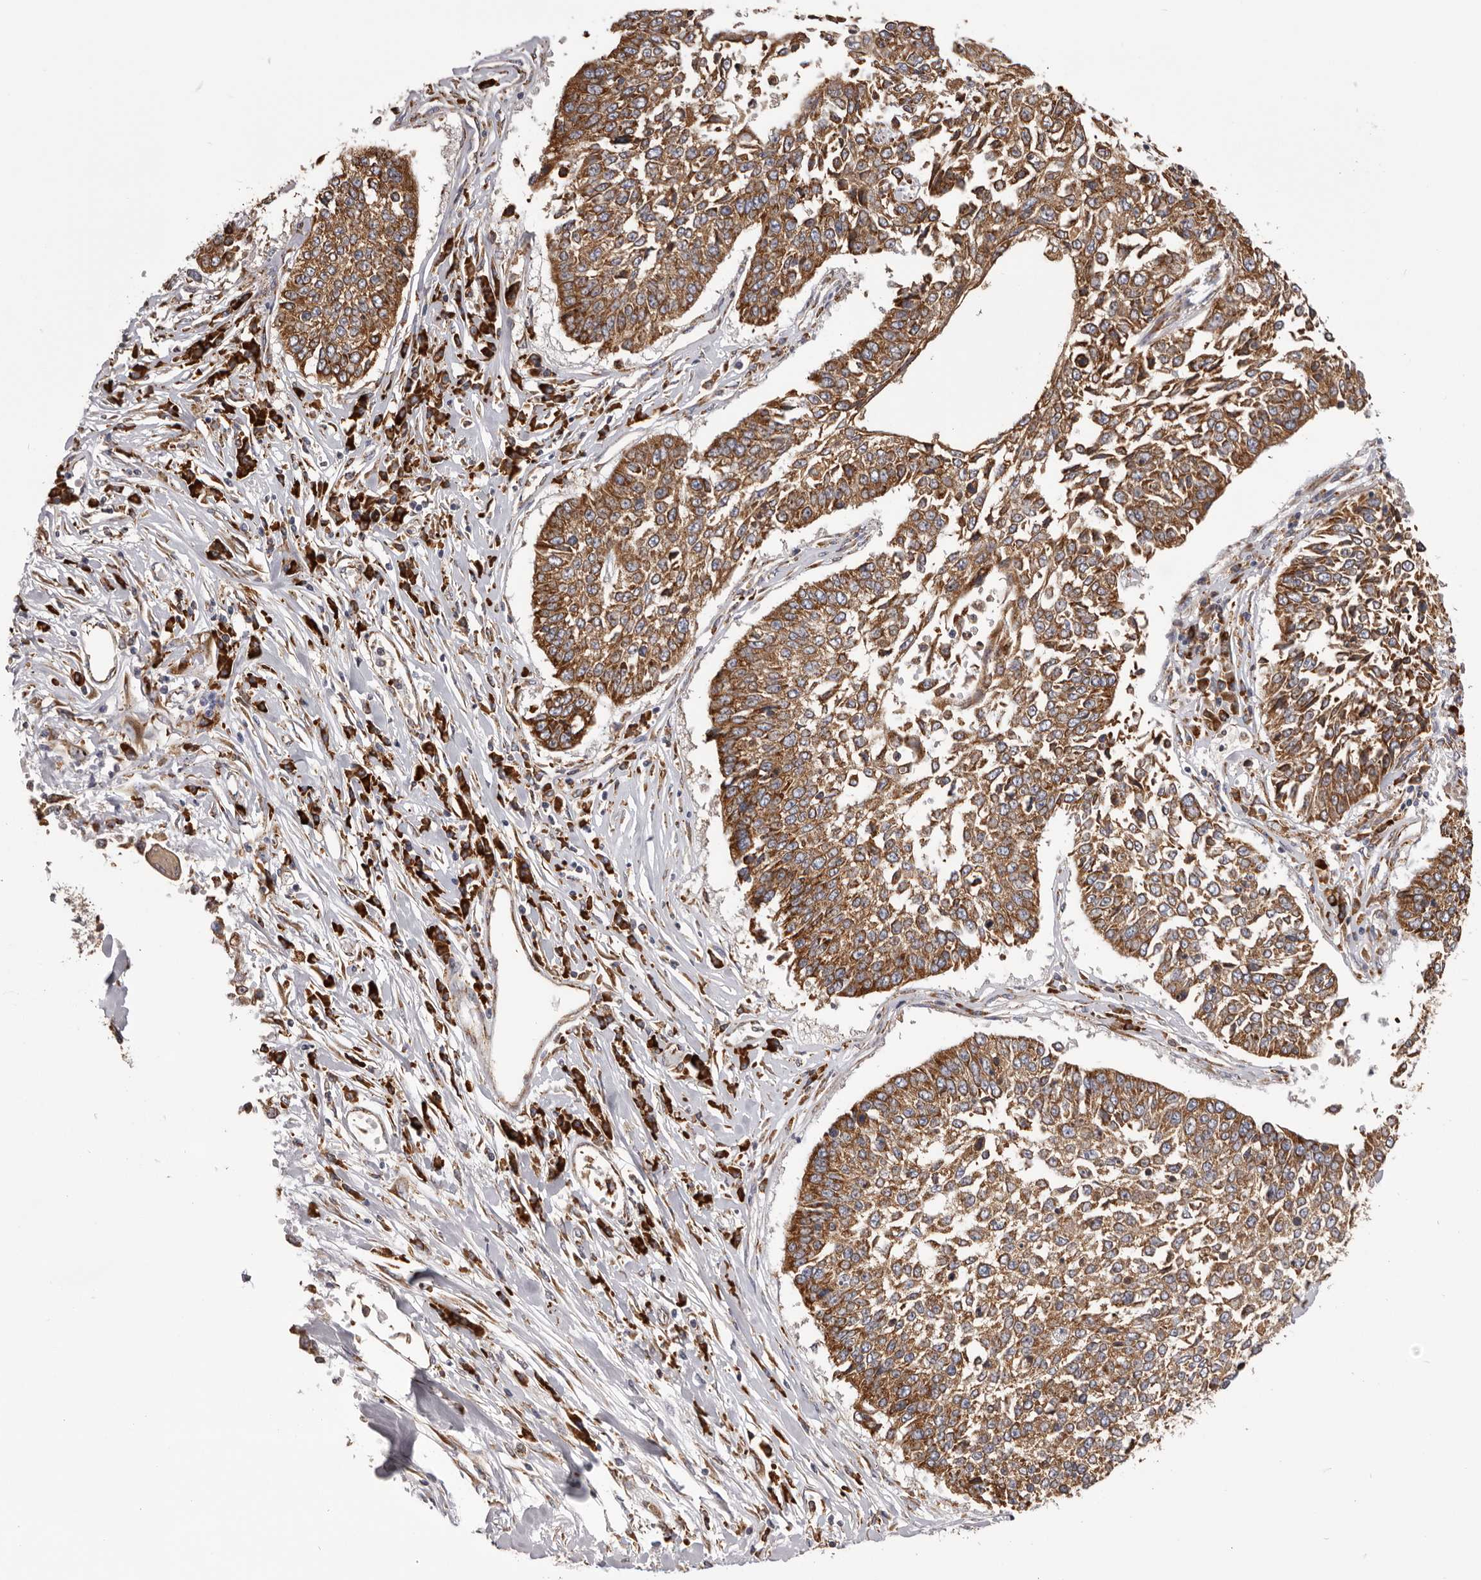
{"staining": {"intensity": "moderate", "quantity": ">75%", "location": "cytoplasmic/membranous"}, "tissue": "lung cancer", "cell_type": "Tumor cells", "image_type": "cancer", "snomed": [{"axis": "morphology", "description": "Normal tissue, NOS"}, {"axis": "morphology", "description": "Squamous cell carcinoma, NOS"}, {"axis": "topography", "description": "Cartilage tissue"}, {"axis": "topography", "description": "Lung"}, {"axis": "topography", "description": "Peripheral nerve tissue"}], "caption": "This photomicrograph displays lung cancer stained with IHC to label a protein in brown. The cytoplasmic/membranous of tumor cells show moderate positivity for the protein. Nuclei are counter-stained blue.", "gene": "QRSL1", "patient": {"sex": "female", "age": 49}}